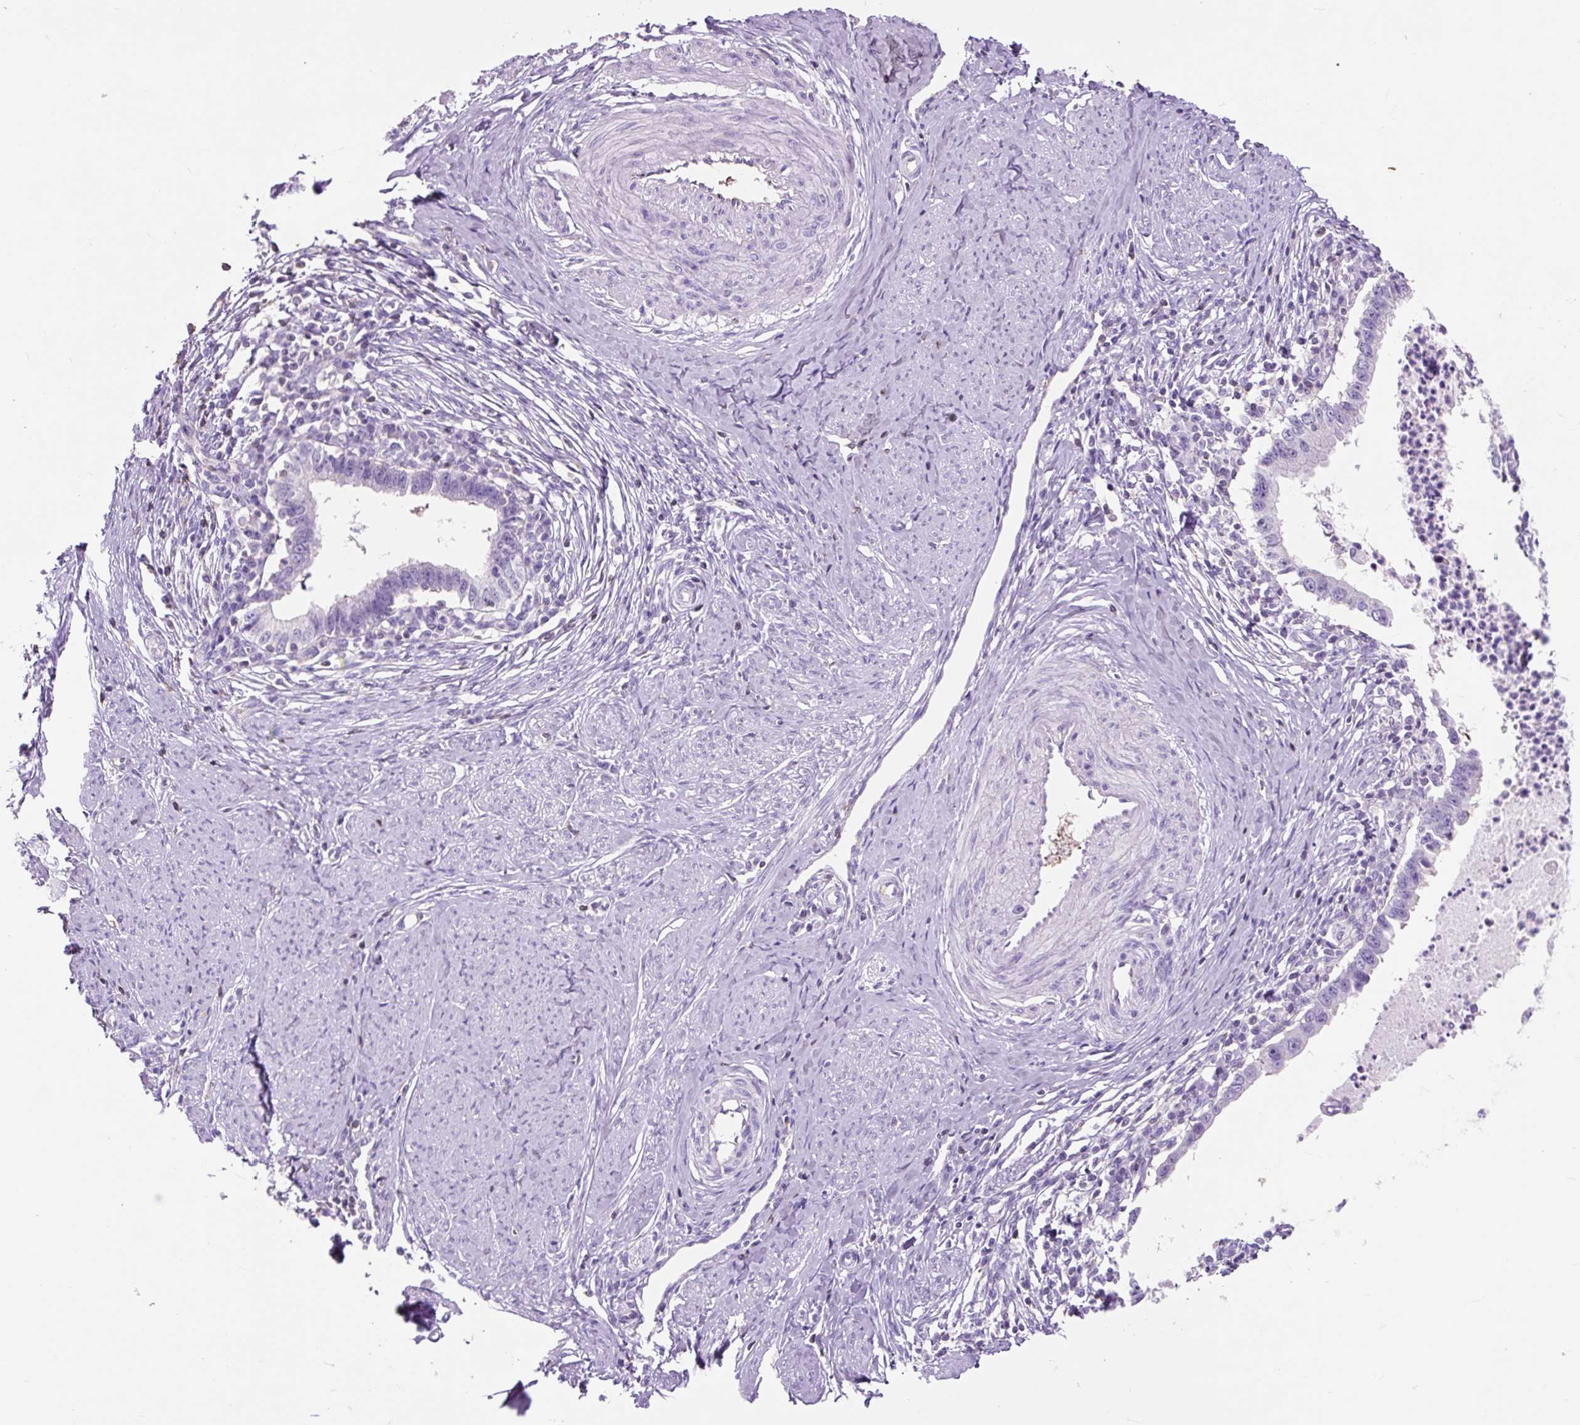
{"staining": {"intensity": "negative", "quantity": "none", "location": "none"}, "tissue": "cervical cancer", "cell_type": "Tumor cells", "image_type": "cancer", "snomed": [{"axis": "morphology", "description": "Adenocarcinoma, NOS"}, {"axis": "topography", "description": "Cervix"}], "caption": "The immunohistochemistry histopathology image has no significant staining in tumor cells of cervical cancer (adenocarcinoma) tissue.", "gene": "OR10A7", "patient": {"sex": "female", "age": 36}}